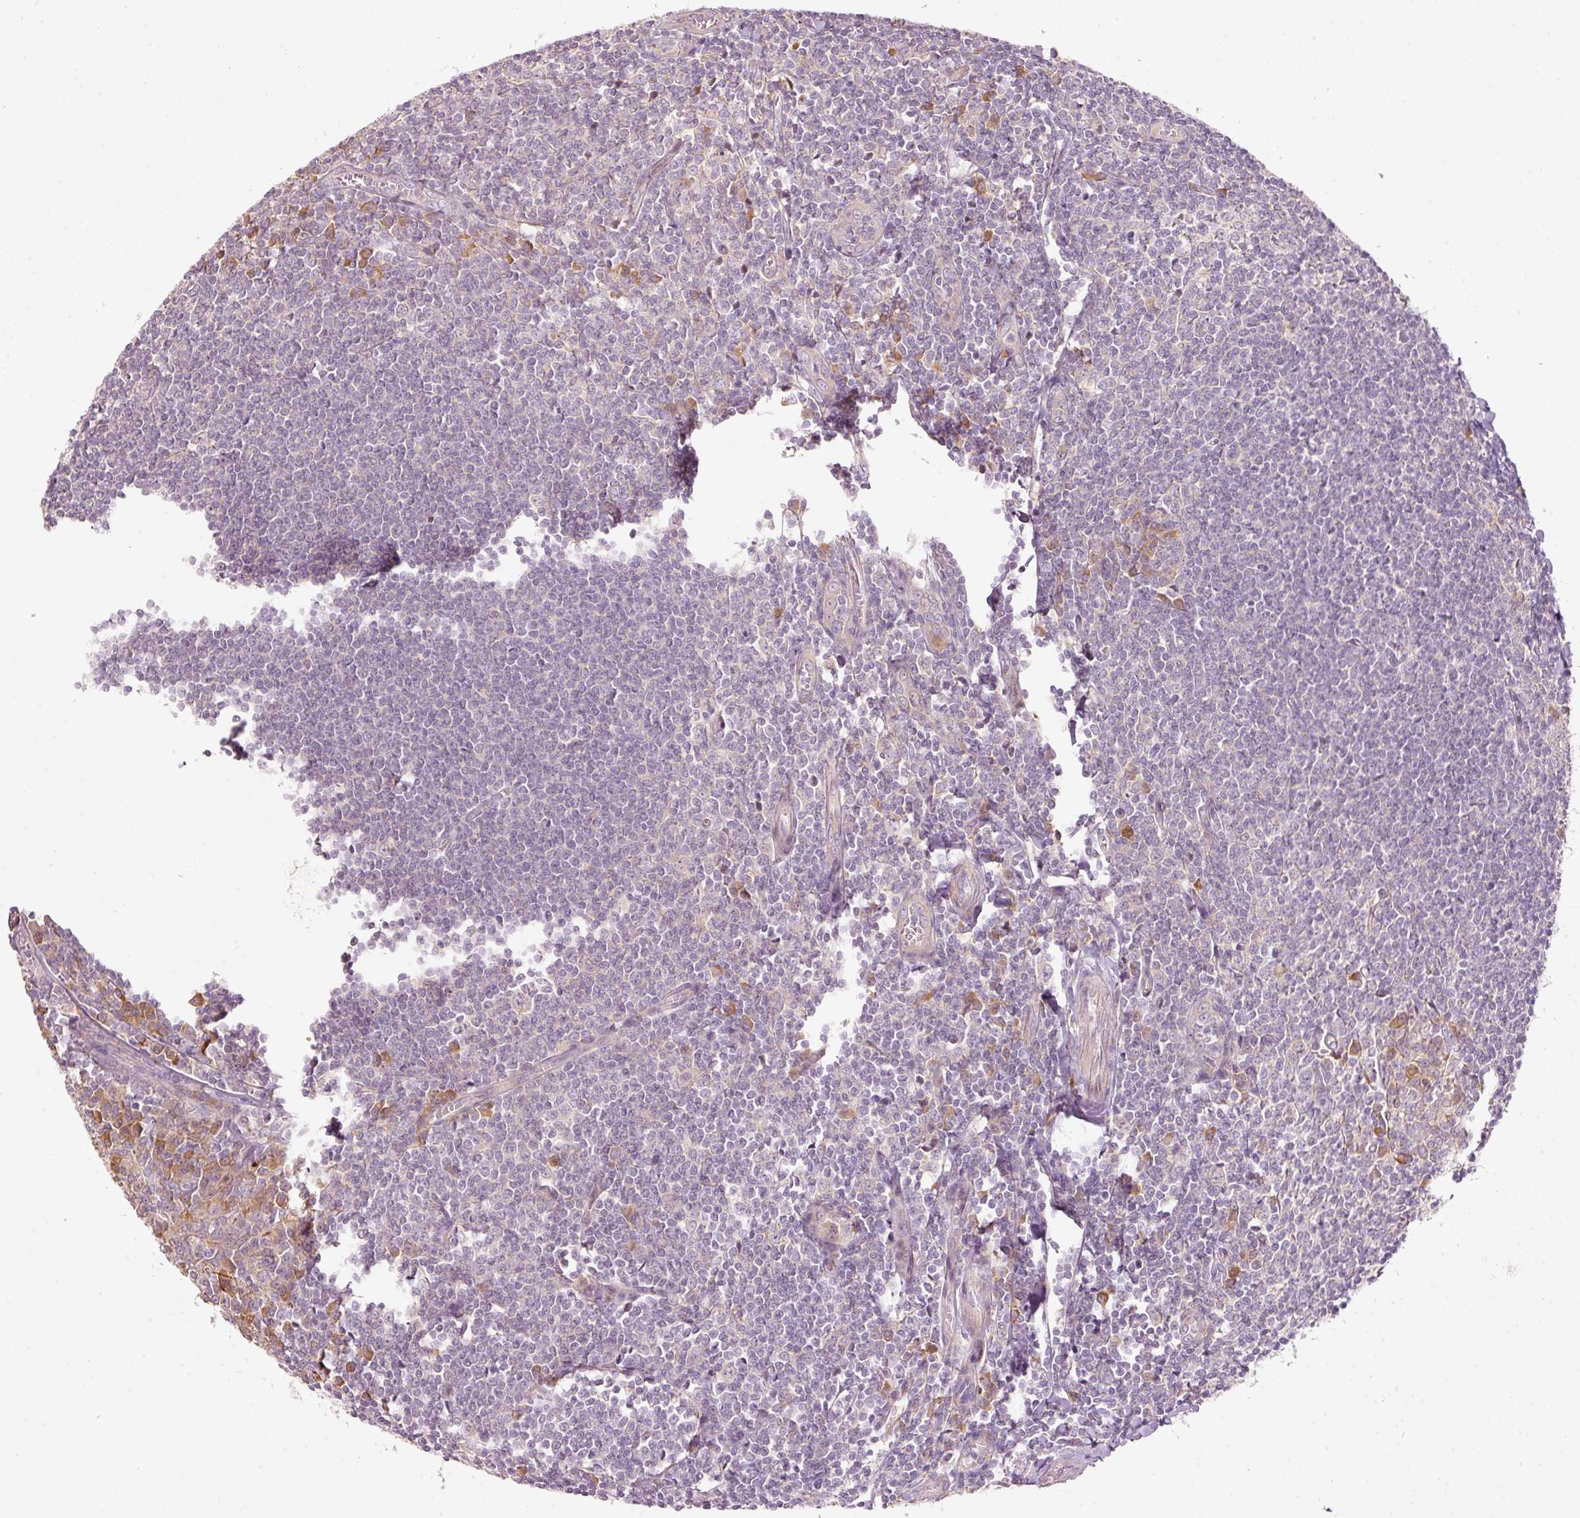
{"staining": {"intensity": "moderate", "quantity": "<25%", "location": "cytoplasmic/membranous"}, "tissue": "tonsil", "cell_type": "Germinal center cells", "image_type": "normal", "snomed": [{"axis": "morphology", "description": "Normal tissue, NOS"}, {"axis": "topography", "description": "Tonsil"}], "caption": "This is a micrograph of immunohistochemistry staining of normal tonsil, which shows moderate positivity in the cytoplasmic/membranous of germinal center cells.", "gene": "MAP10", "patient": {"sex": "male", "age": 27}}